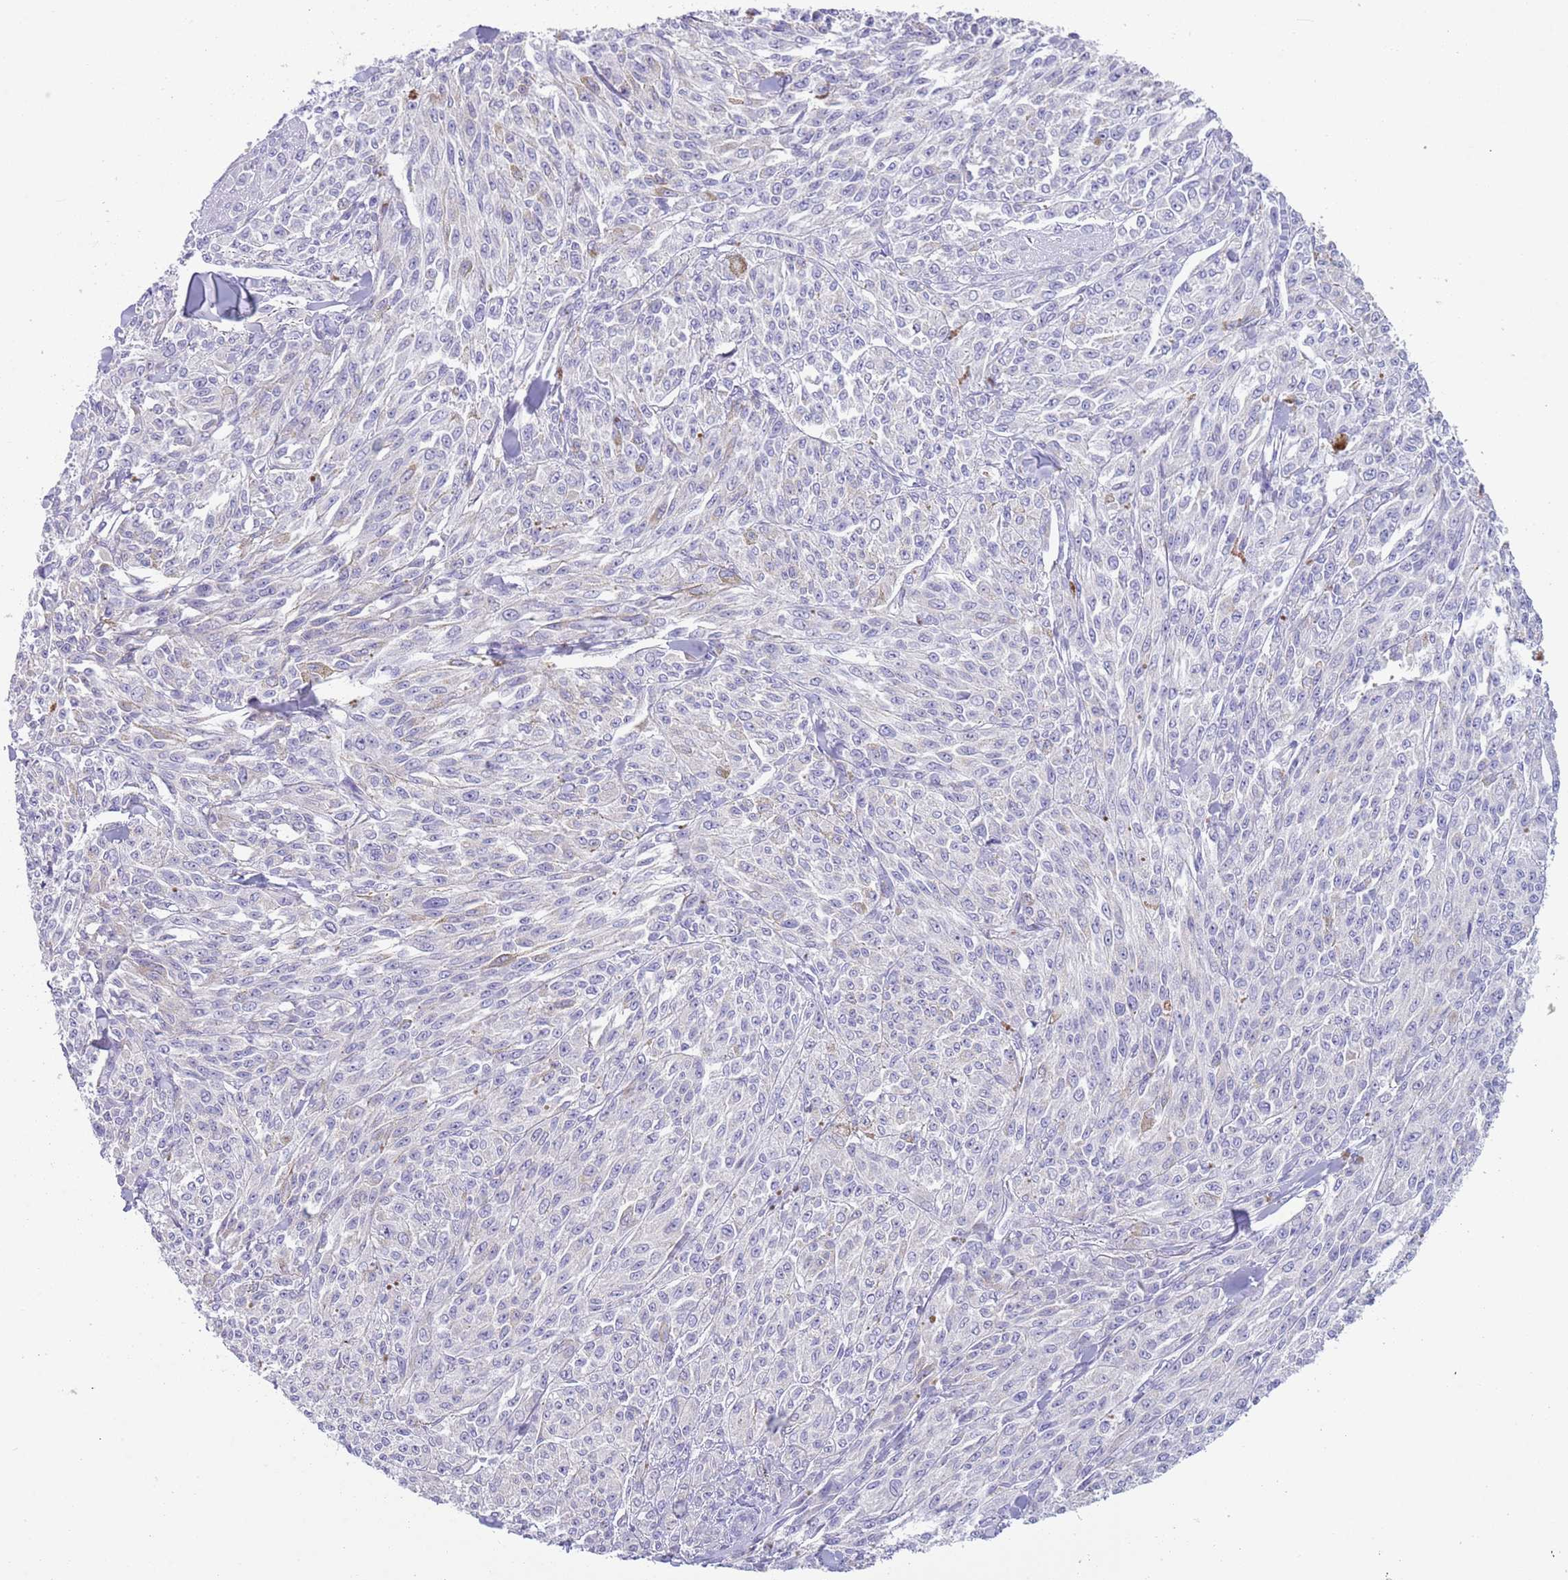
{"staining": {"intensity": "negative", "quantity": "none", "location": "none"}, "tissue": "melanoma", "cell_type": "Tumor cells", "image_type": "cancer", "snomed": [{"axis": "morphology", "description": "Malignant melanoma, NOS"}, {"axis": "topography", "description": "Skin"}], "caption": "Human malignant melanoma stained for a protein using immunohistochemistry (IHC) displays no staining in tumor cells.", "gene": "ZFP2", "patient": {"sex": "female", "age": 52}}